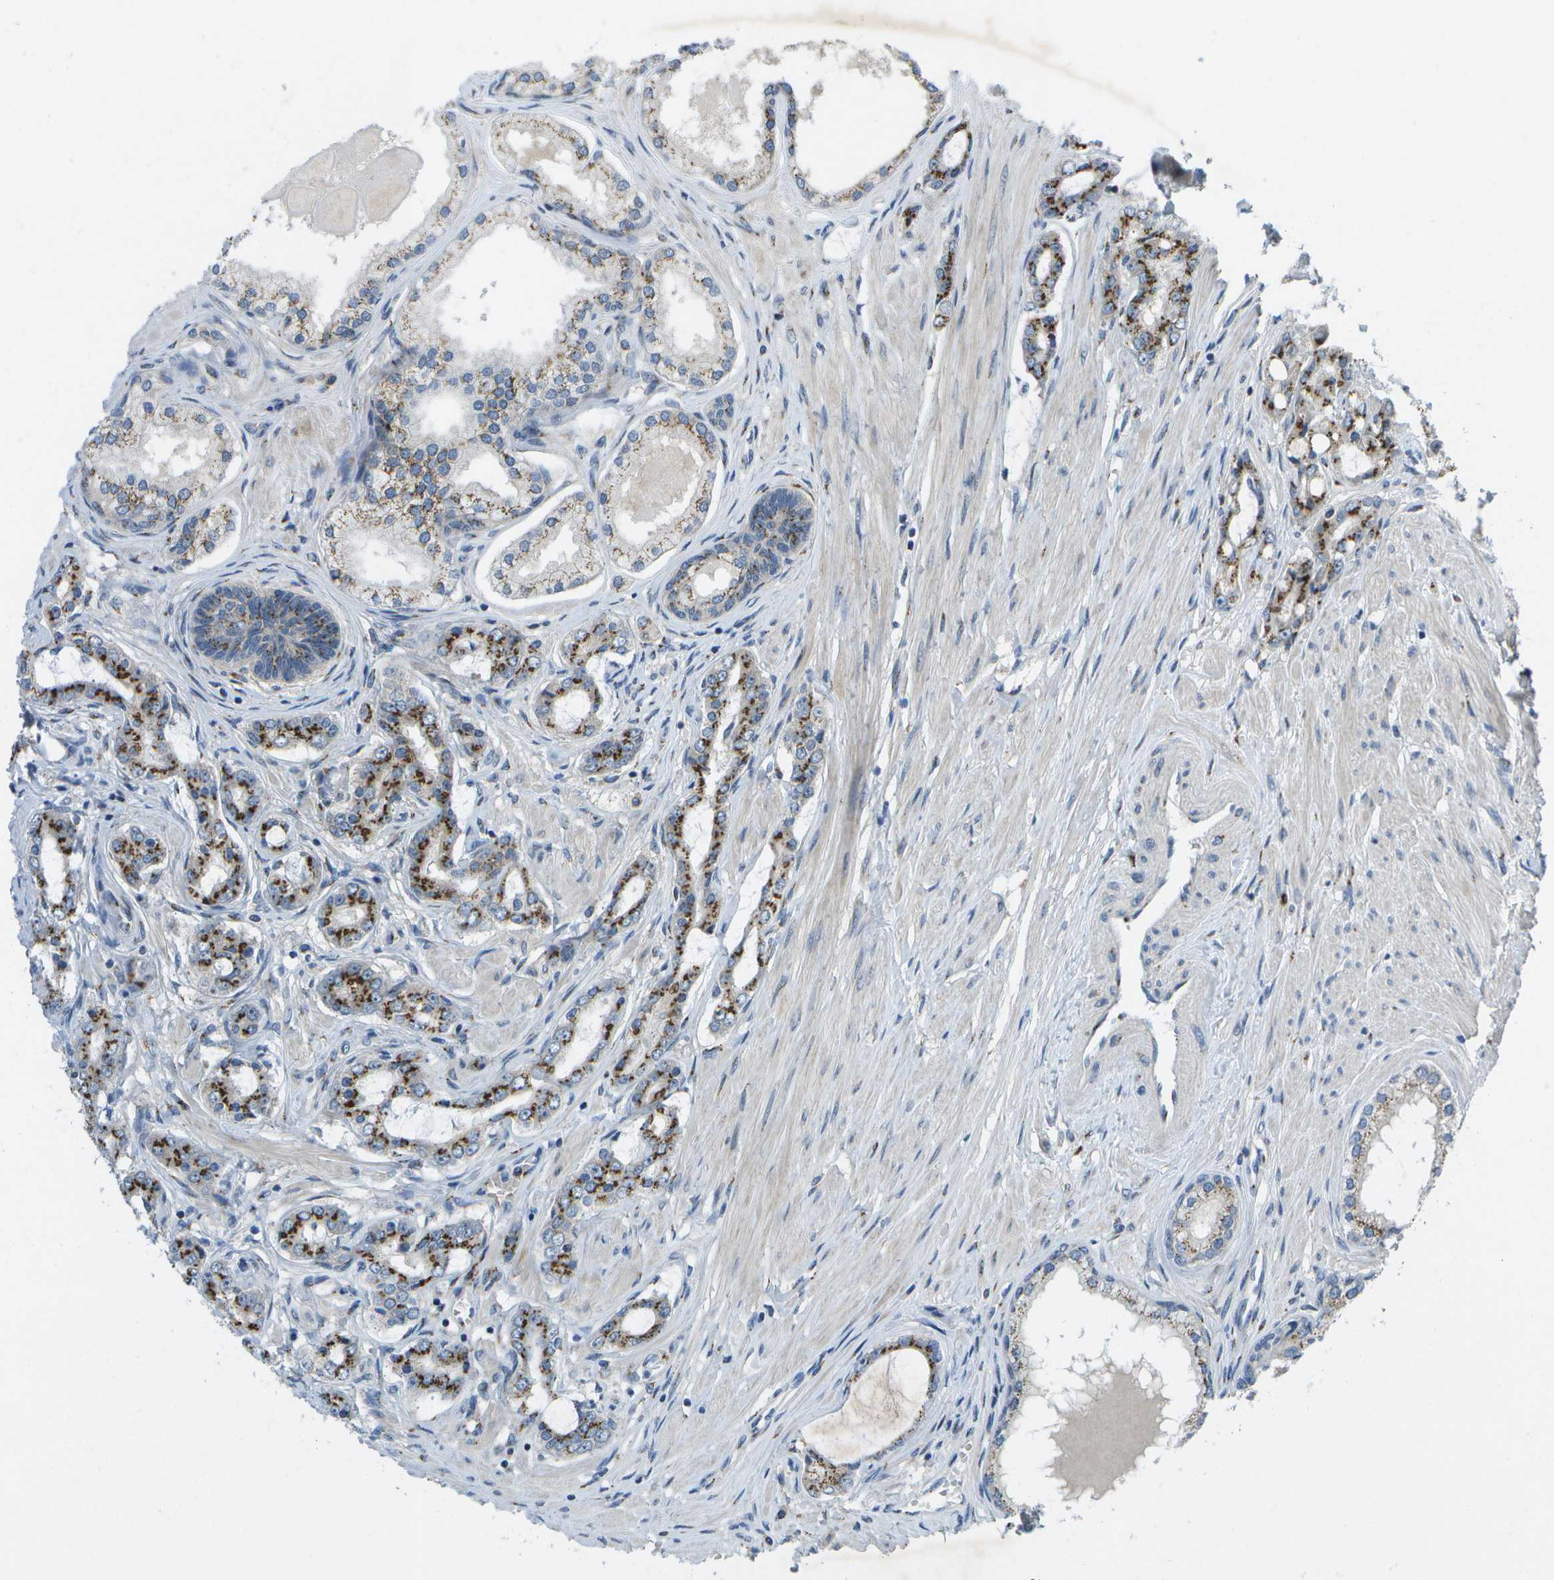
{"staining": {"intensity": "strong", "quantity": ">75%", "location": "cytoplasmic/membranous"}, "tissue": "prostate cancer", "cell_type": "Tumor cells", "image_type": "cancer", "snomed": [{"axis": "morphology", "description": "Adenocarcinoma, Low grade"}, {"axis": "topography", "description": "Prostate"}], "caption": "Protein staining of prostate cancer tissue demonstrates strong cytoplasmic/membranous positivity in about >75% of tumor cells. Nuclei are stained in blue.", "gene": "QSOX2", "patient": {"sex": "male", "age": 63}}